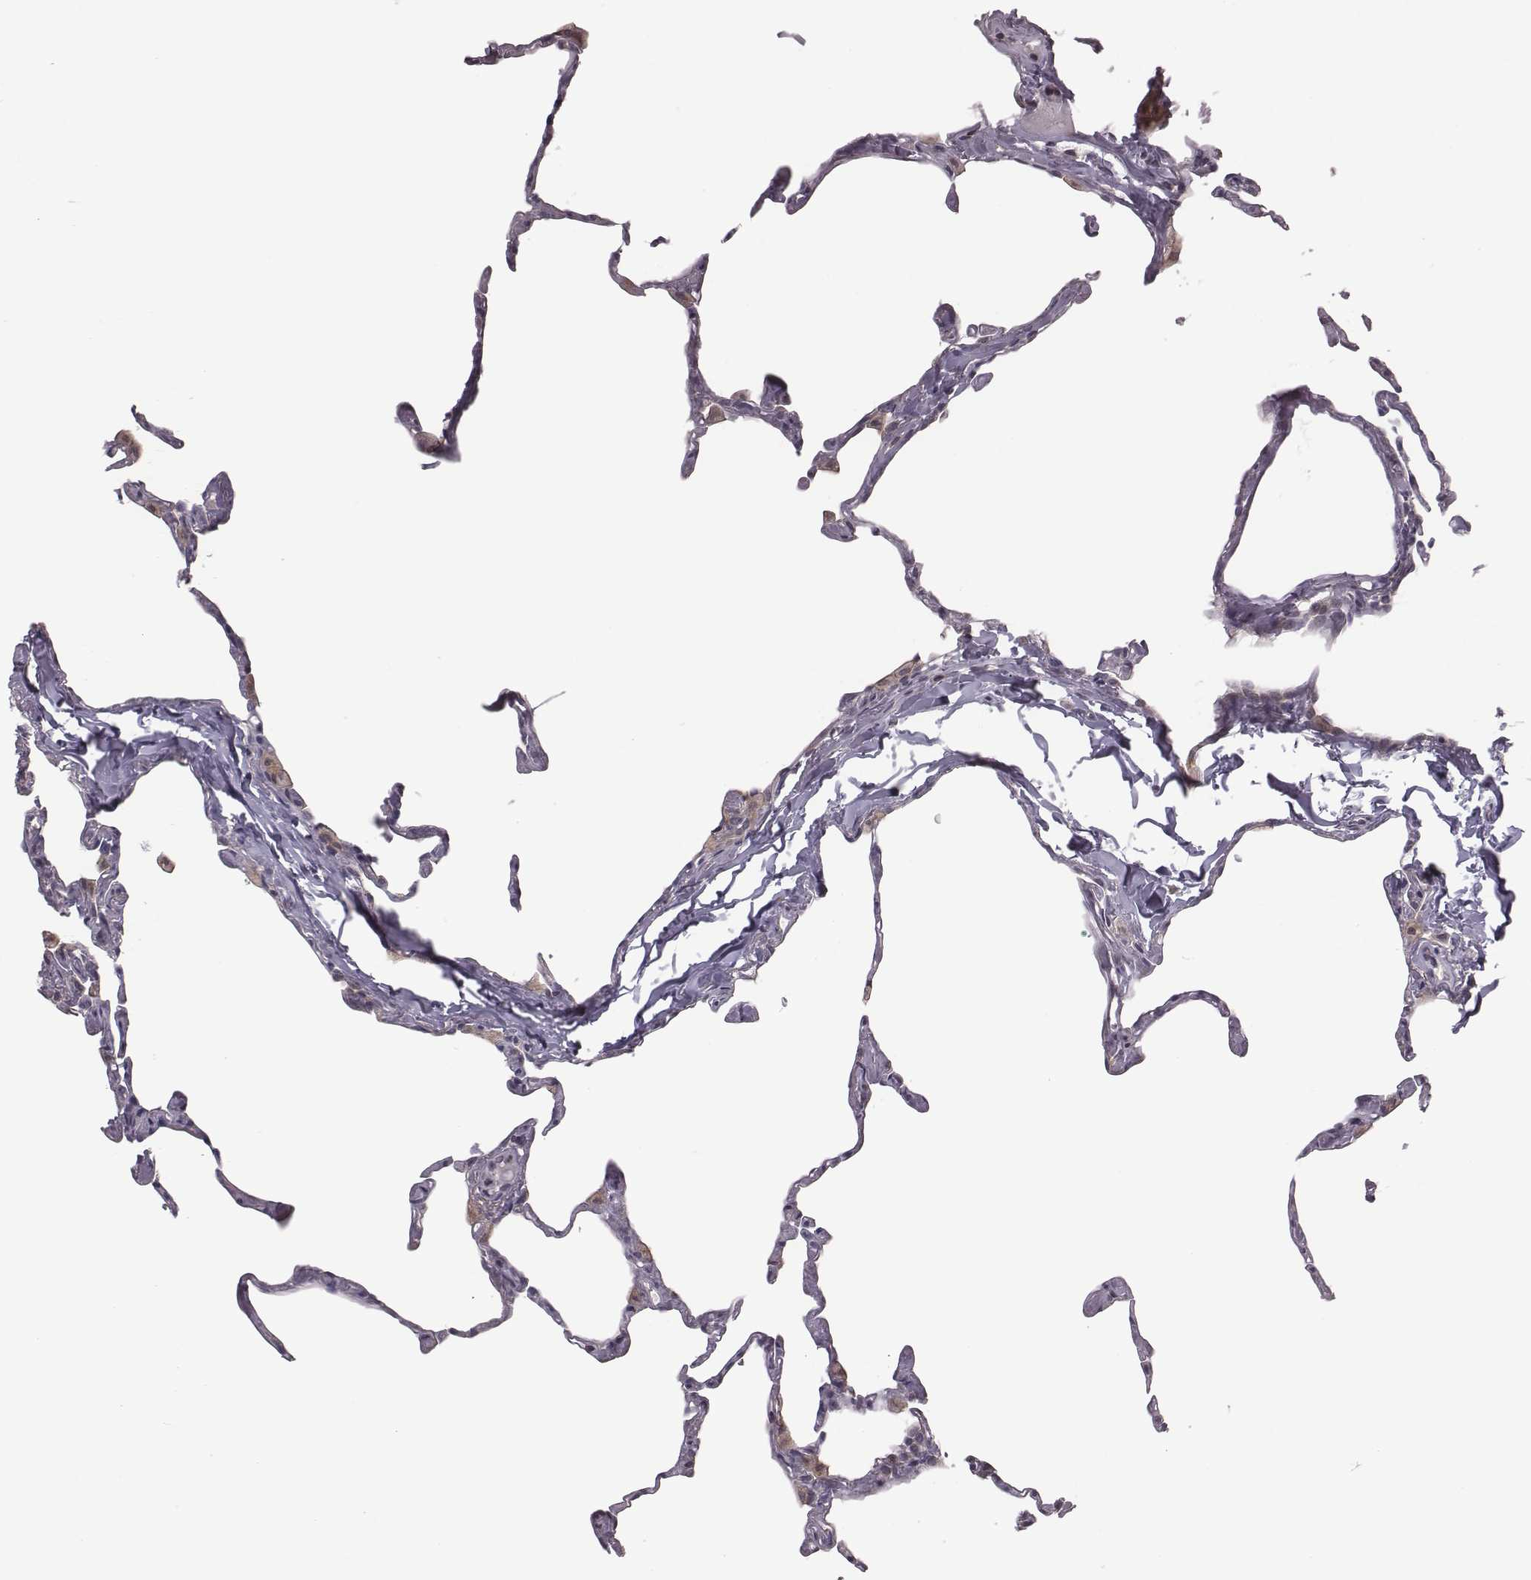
{"staining": {"intensity": "negative", "quantity": "none", "location": "none"}, "tissue": "lung", "cell_type": "Alveolar cells", "image_type": "normal", "snomed": [{"axis": "morphology", "description": "Normal tissue, NOS"}, {"axis": "topography", "description": "Lung"}], "caption": "Photomicrograph shows no significant protein positivity in alveolar cells of benign lung. The staining is performed using DAB brown chromogen with nuclei counter-stained in using hematoxylin.", "gene": "BICDL1", "patient": {"sex": "male", "age": 65}}